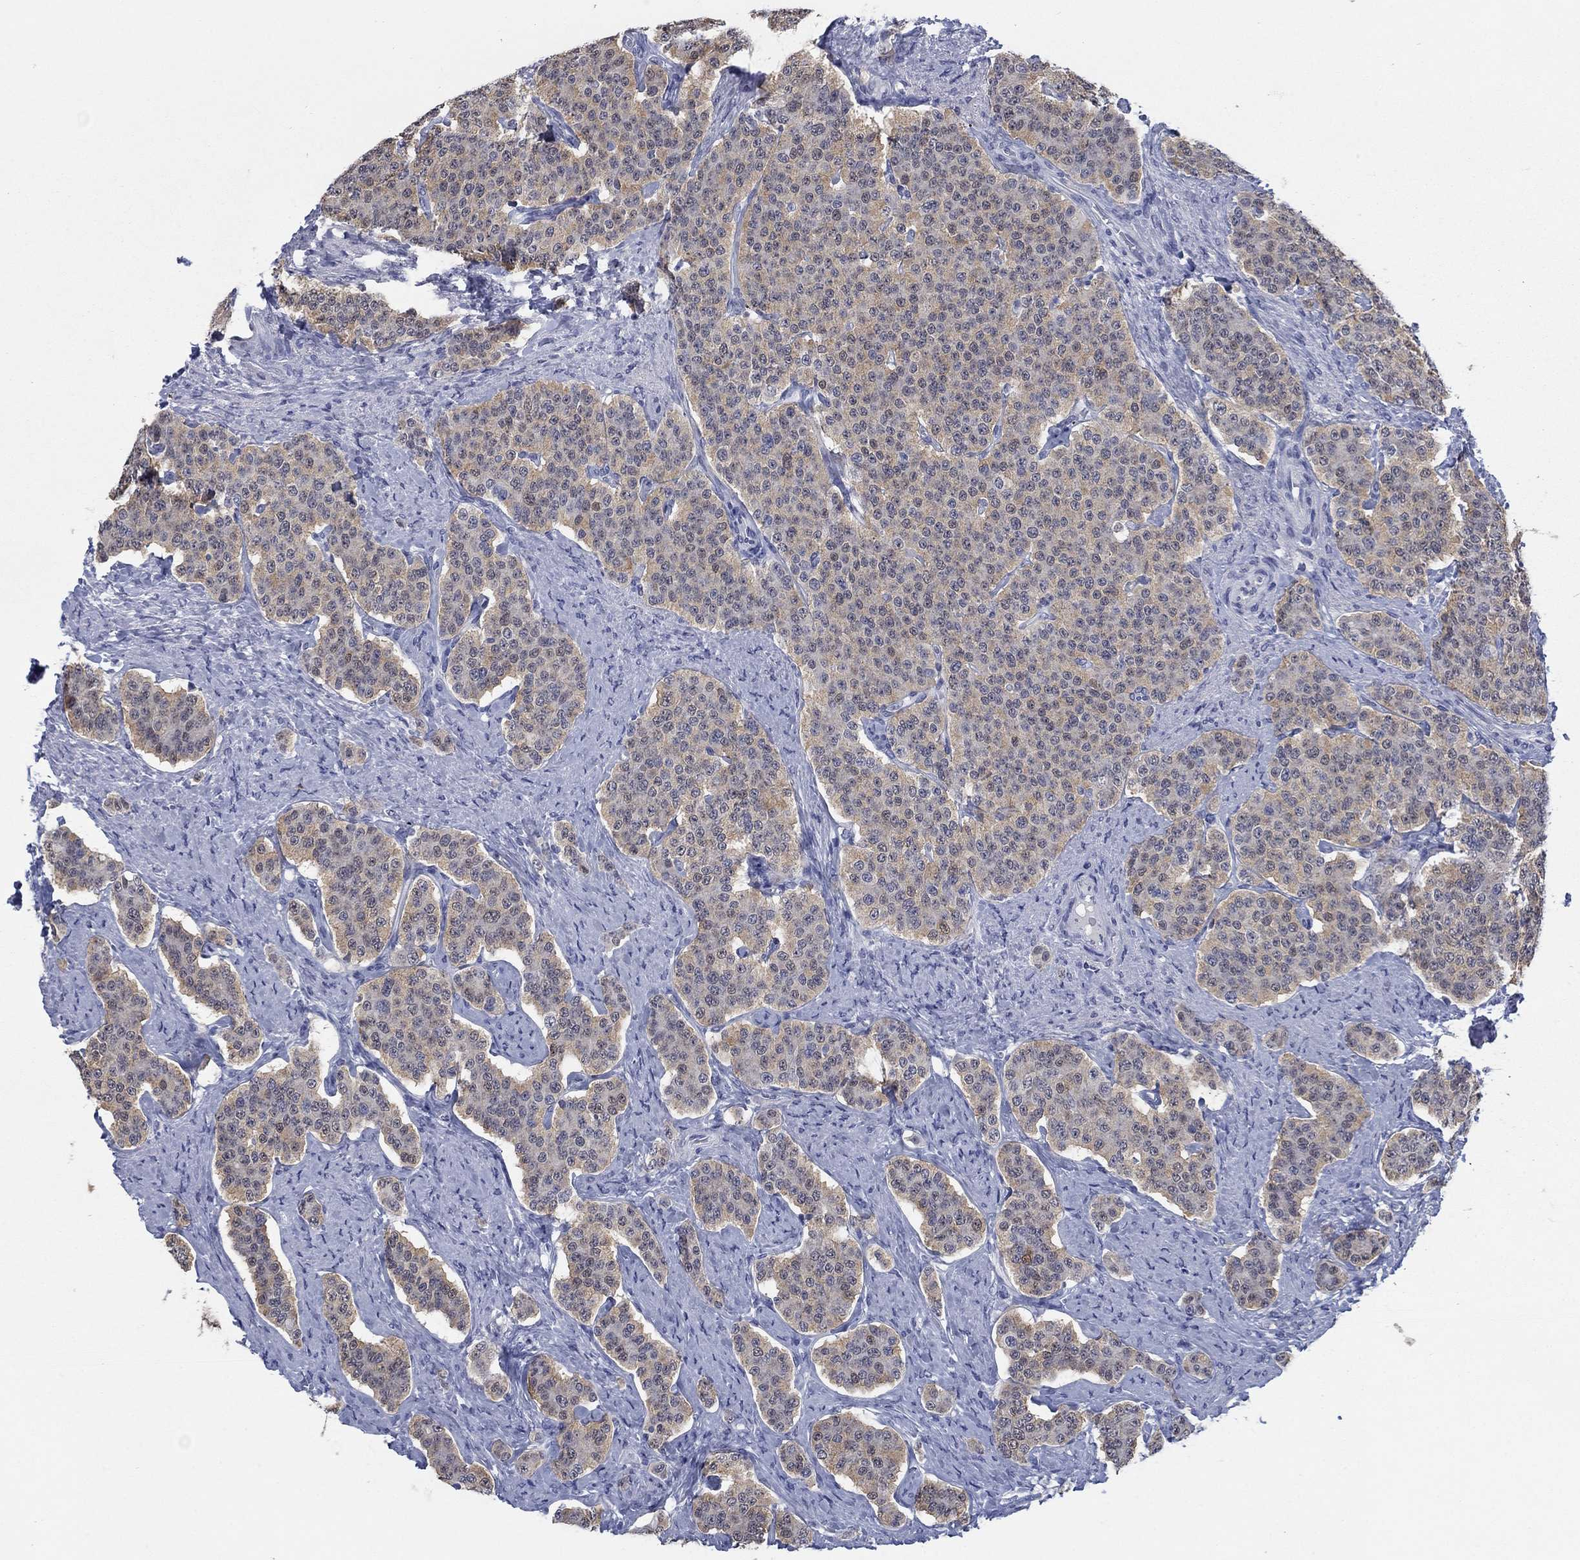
{"staining": {"intensity": "weak", "quantity": "25%-75%", "location": "cytoplasmic/membranous"}, "tissue": "carcinoid", "cell_type": "Tumor cells", "image_type": "cancer", "snomed": [{"axis": "morphology", "description": "Carcinoid, malignant, NOS"}, {"axis": "topography", "description": "Small intestine"}], "caption": "There is low levels of weak cytoplasmic/membranous positivity in tumor cells of carcinoid, as demonstrated by immunohistochemical staining (brown color).", "gene": "ATP6V1G2", "patient": {"sex": "female", "age": 58}}